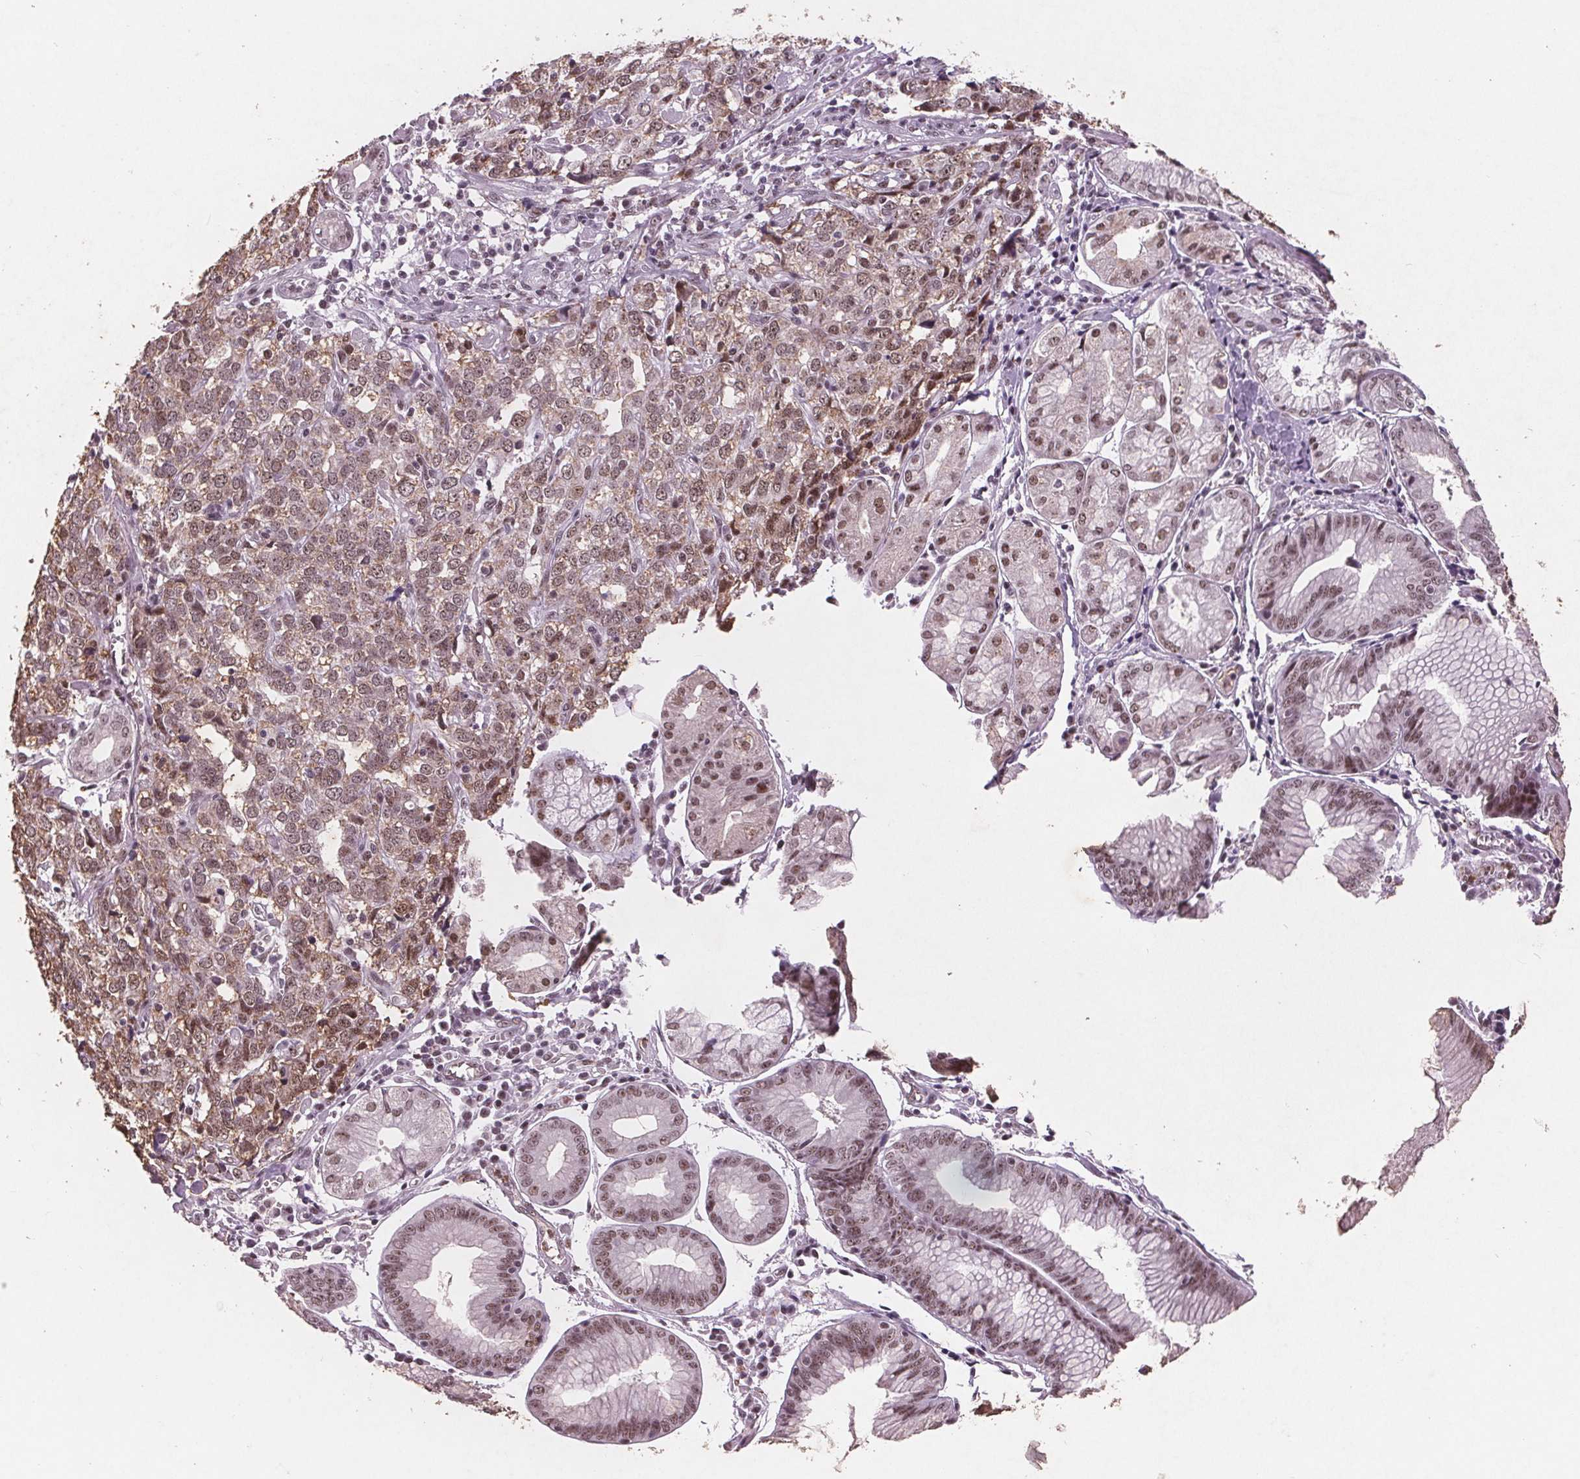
{"staining": {"intensity": "weak", "quantity": ">75%", "location": "cytoplasmic/membranous,nuclear"}, "tissue": "stomach cancer", "cell_type": "Tumor cells", "image_type": "cancer", "snomed": [{"axis": "morphology", "description": "Adenocarcinoma, NOS"}, {"axis": "topography", "description": "Stomach, upper"}], "caption": "Immunohistochemistry (DAB (3,3'-diaminobenzidine)) staining of stomach cancer displays weak cytoplasmic/membranous and nuclear protein expression in approximately >75% of tumor cells.", "gene": "RPS6KA2", "patient": {"sex": "male", "age": 81}}